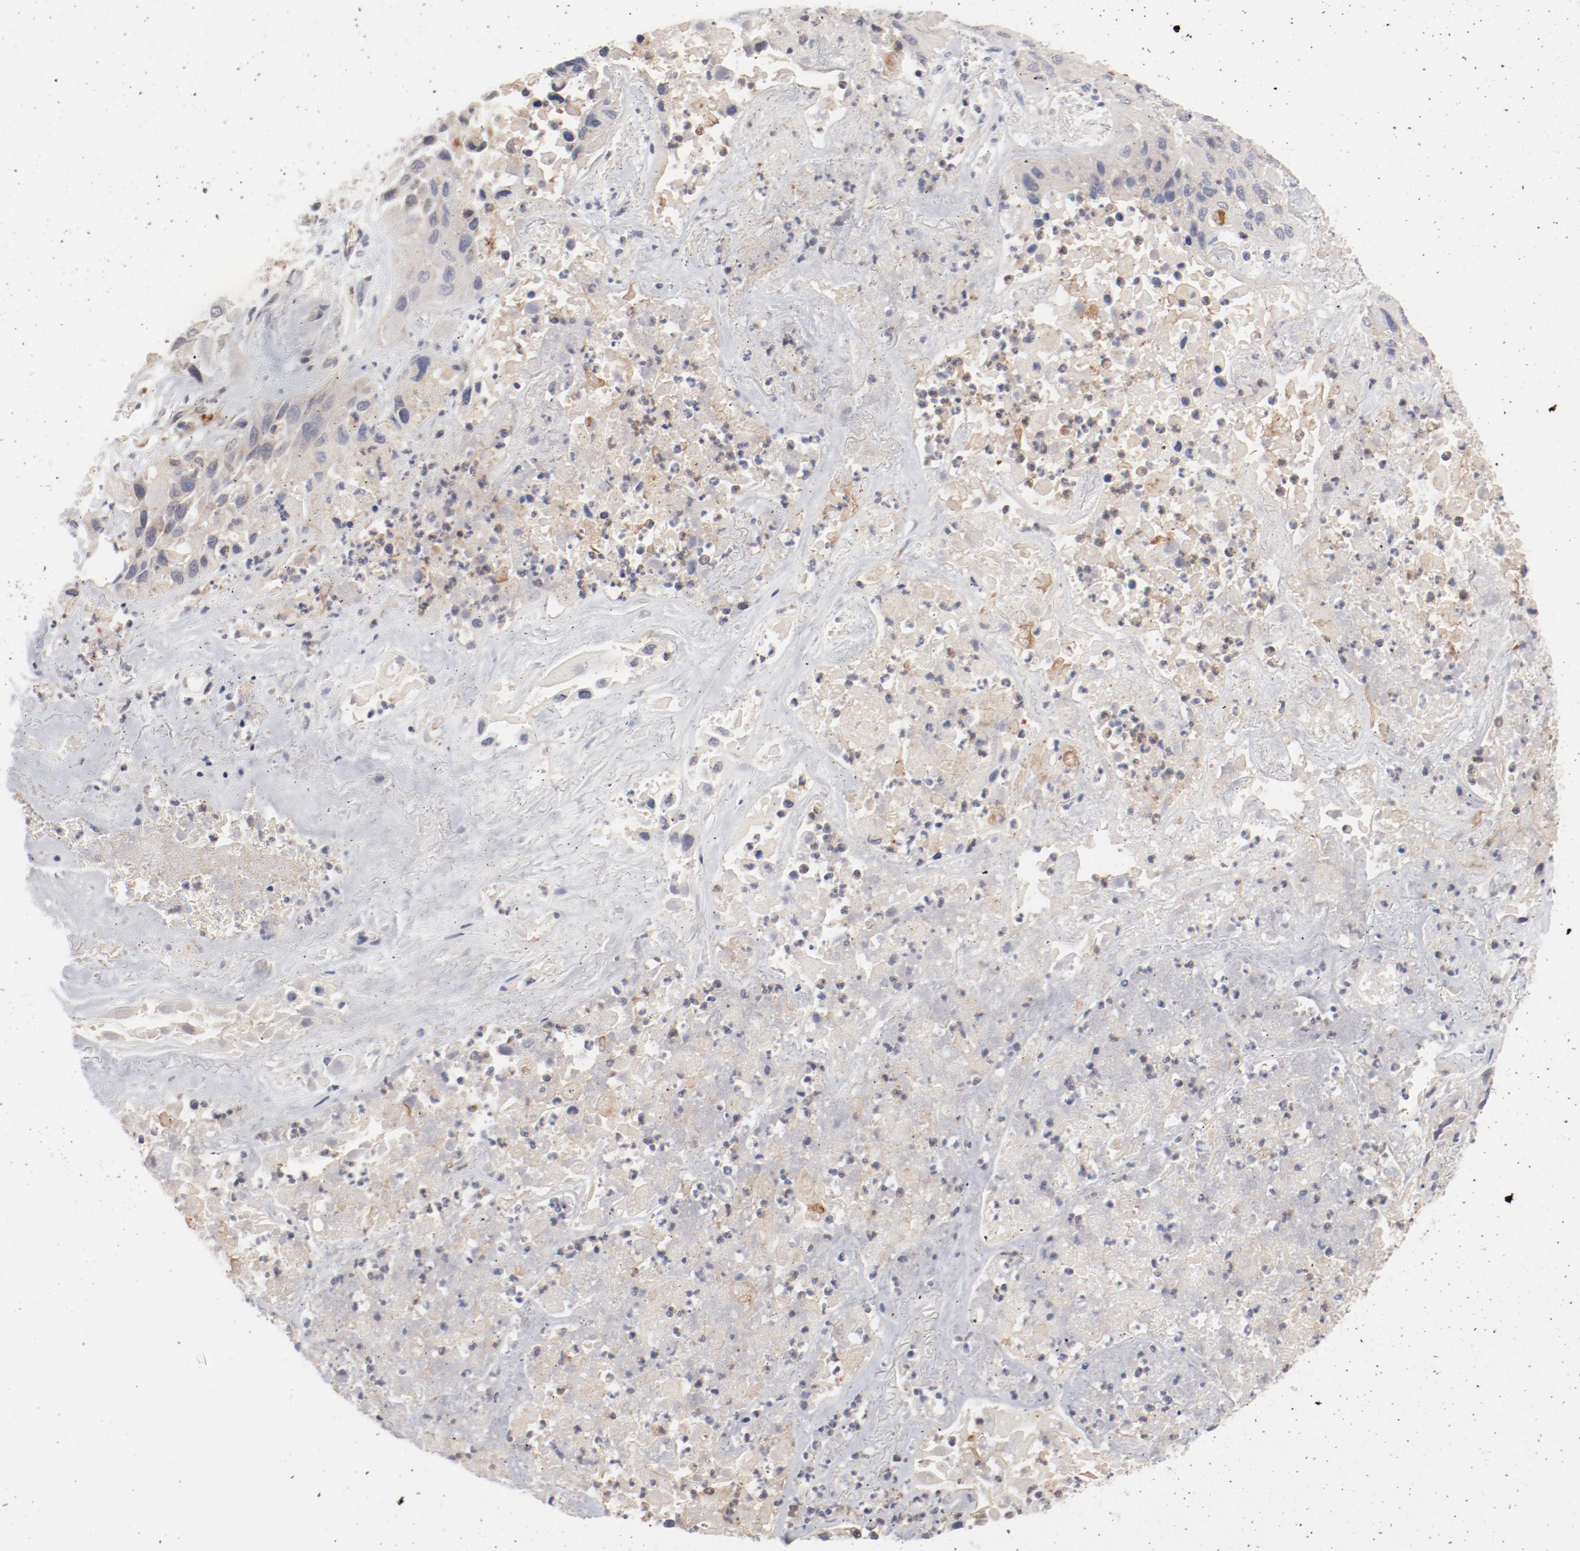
{"staining": {"intensity": "negative", "quantity": "none", "location": "none"}, "tissue": "lung cancer", "cell_type": "Tumor cells", "image_type": "cancer", "snomed": [{"axis": "morphology", "description": "Squamous cell carcinoma, NOS"}, {"axis": "topography", "description": "Lung"}], "caption": "This image is of squamous cell carcinoma (lung) stained with immunohistochemistry (IHC) to label a protein in brown with the nuclei are counter-stained blue. There is no expression in tumor cells.", "gene": "CBL", "patient": {"sex": "female", "age": 76}}